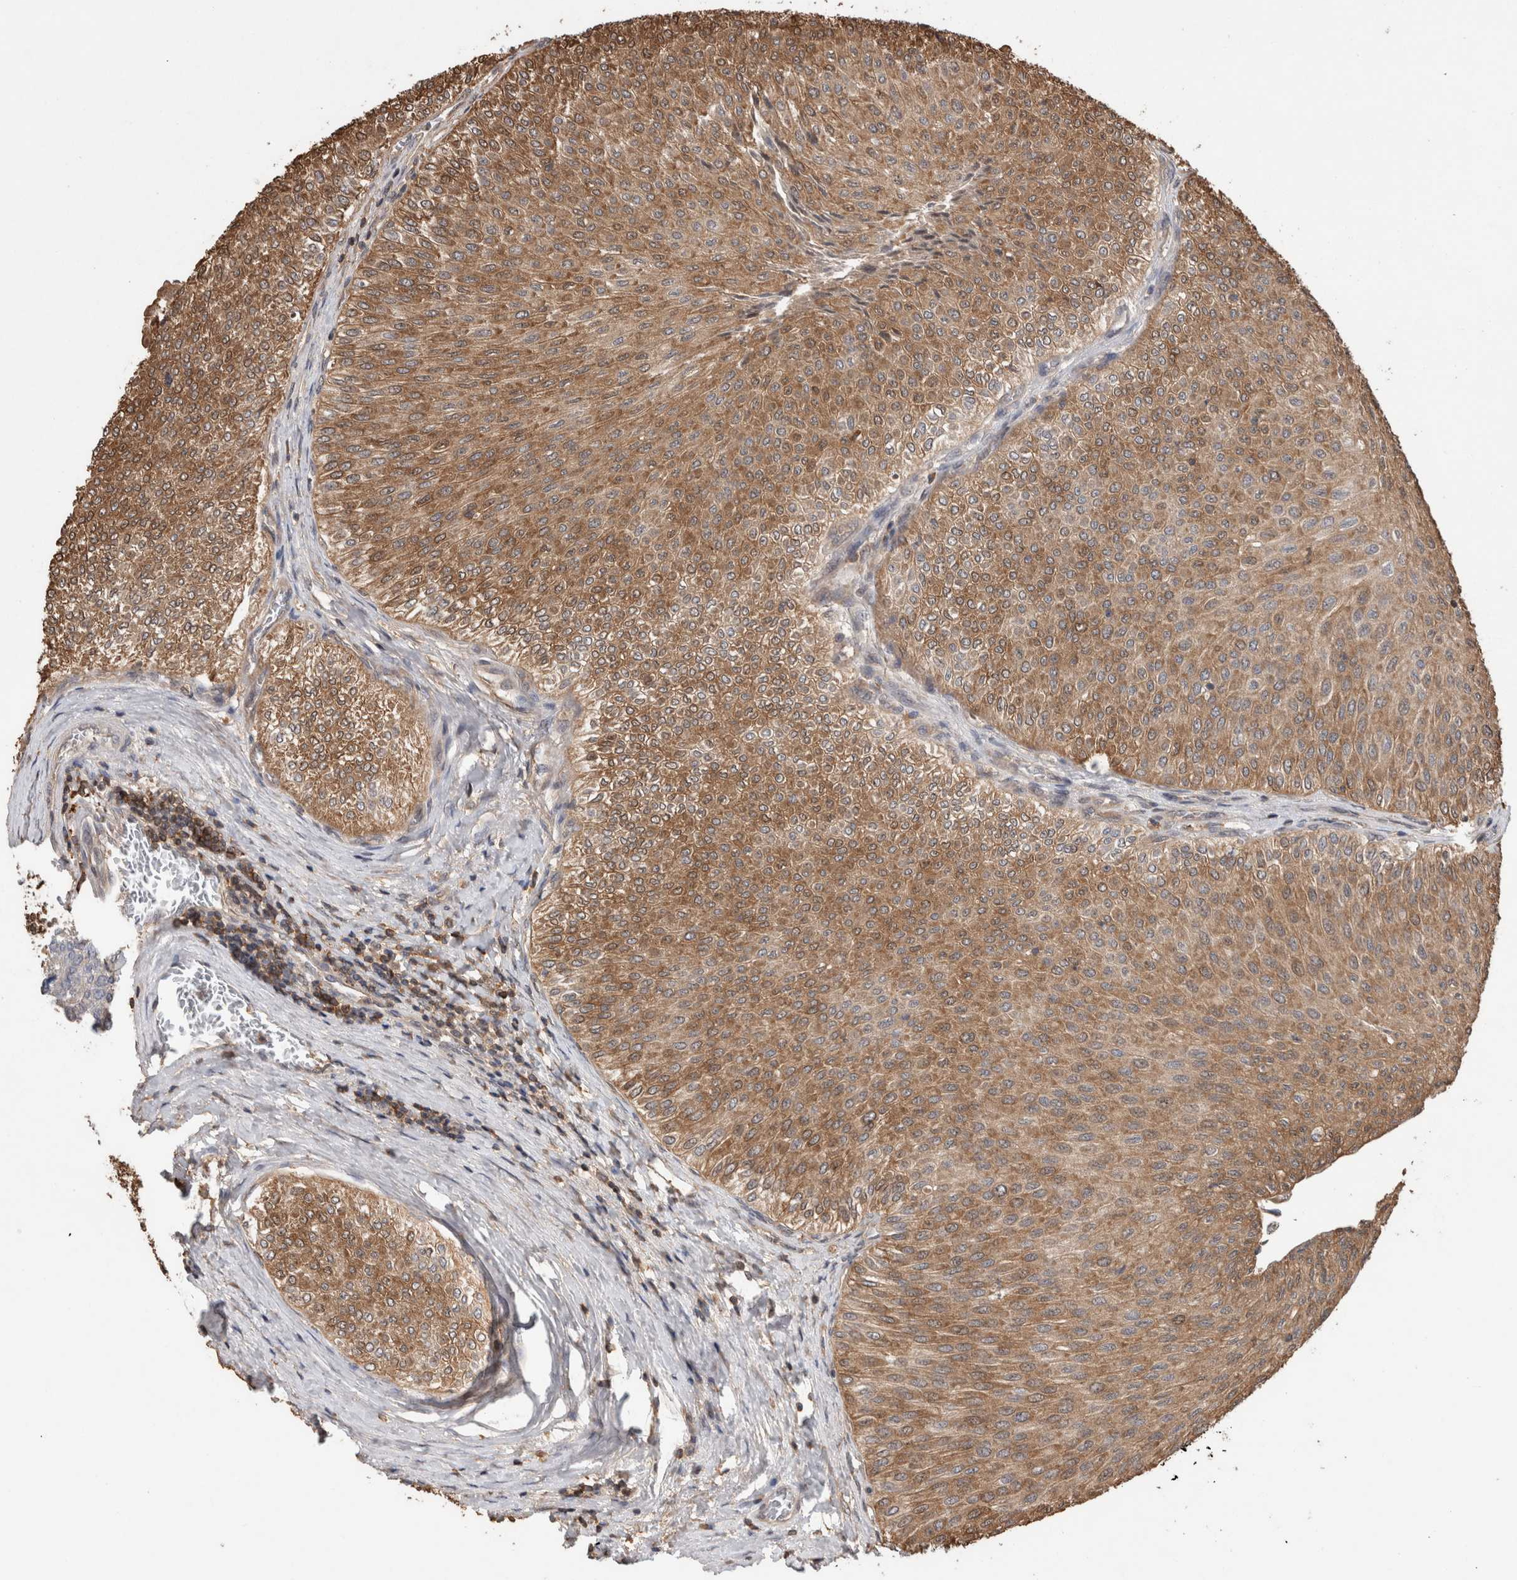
{"staining": {"intensity": "moderate", "quantity": ">75%", "location": "cytoplasmic/membranous"}, "tissue": "urothelial cancer", "cell_type": "Tumor cells", "image_type": "cancer", "snomed": [{"axis": "morphology", "description": "Urothelial carcinoma, Low grade"}, {"axis": "topography", "description": "Urinary bladder"}], "caption": "Human low-grade urothelial carcinoma stained with a protein marker reveals moderate staining in tumor cells.", "gene": "TRIM5", "patient": {"sex": "male", "age": 78}}